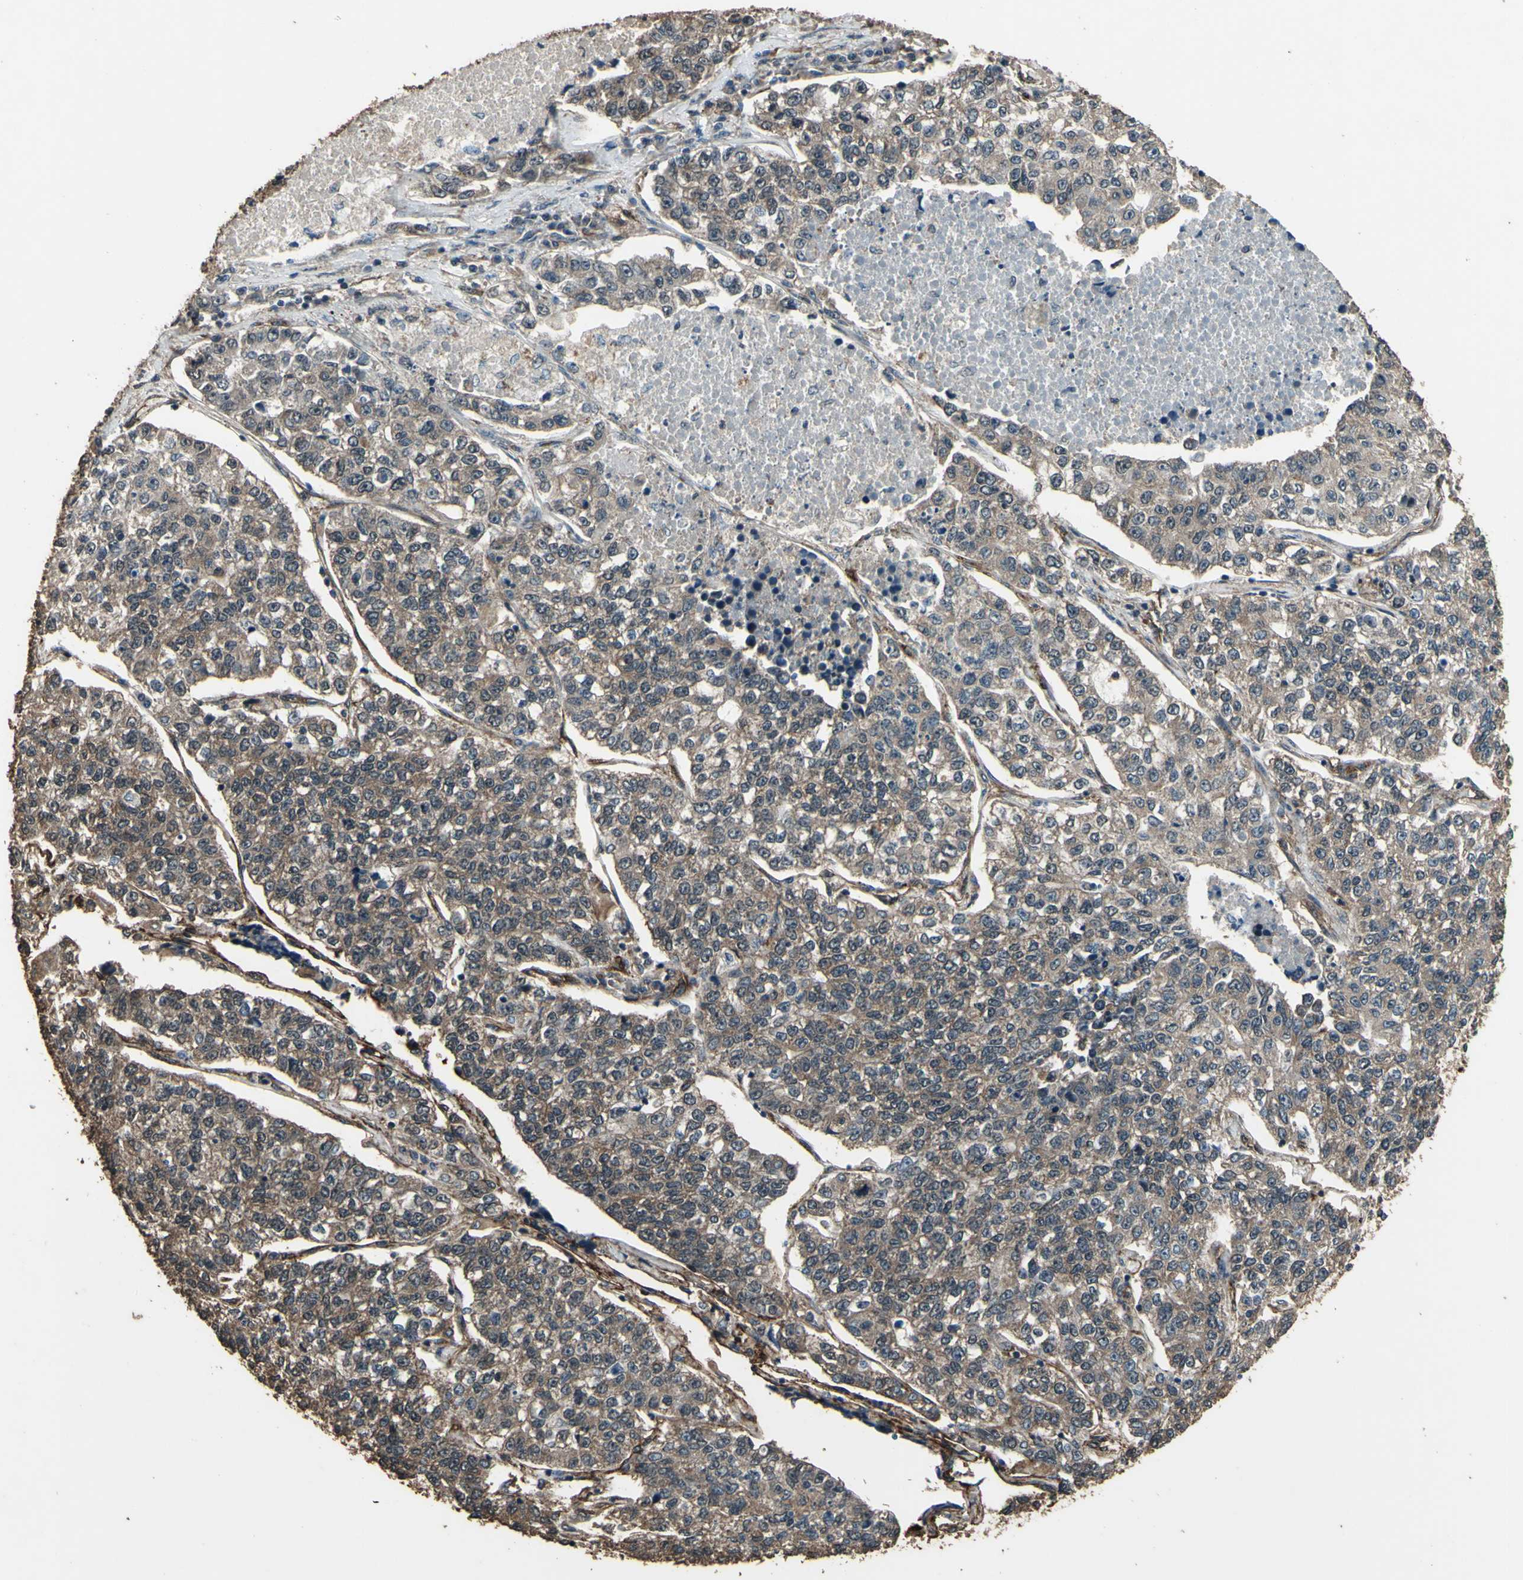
{"staining": {"intensity": "weak", "quantity": ">75%", "location": "cytoplasmic/membranous"}, "tissue": "lung cancer", "cell_type": "Tumor cells", "image_type": "cancer", "snomed": [{"axis": "morphology", "description": "Adenocarcinoma, NOS"}, {"axis": "topography", "description": "Lung"}], "caption": "Weak cytoplasmic/membranous positivity for a protein is present in approximately >75% of tumor cells of lung cancer (adenocarcinoma) using IHC.", "gene": "TSPO", "patient": {"sex": "male", "age": 49}}